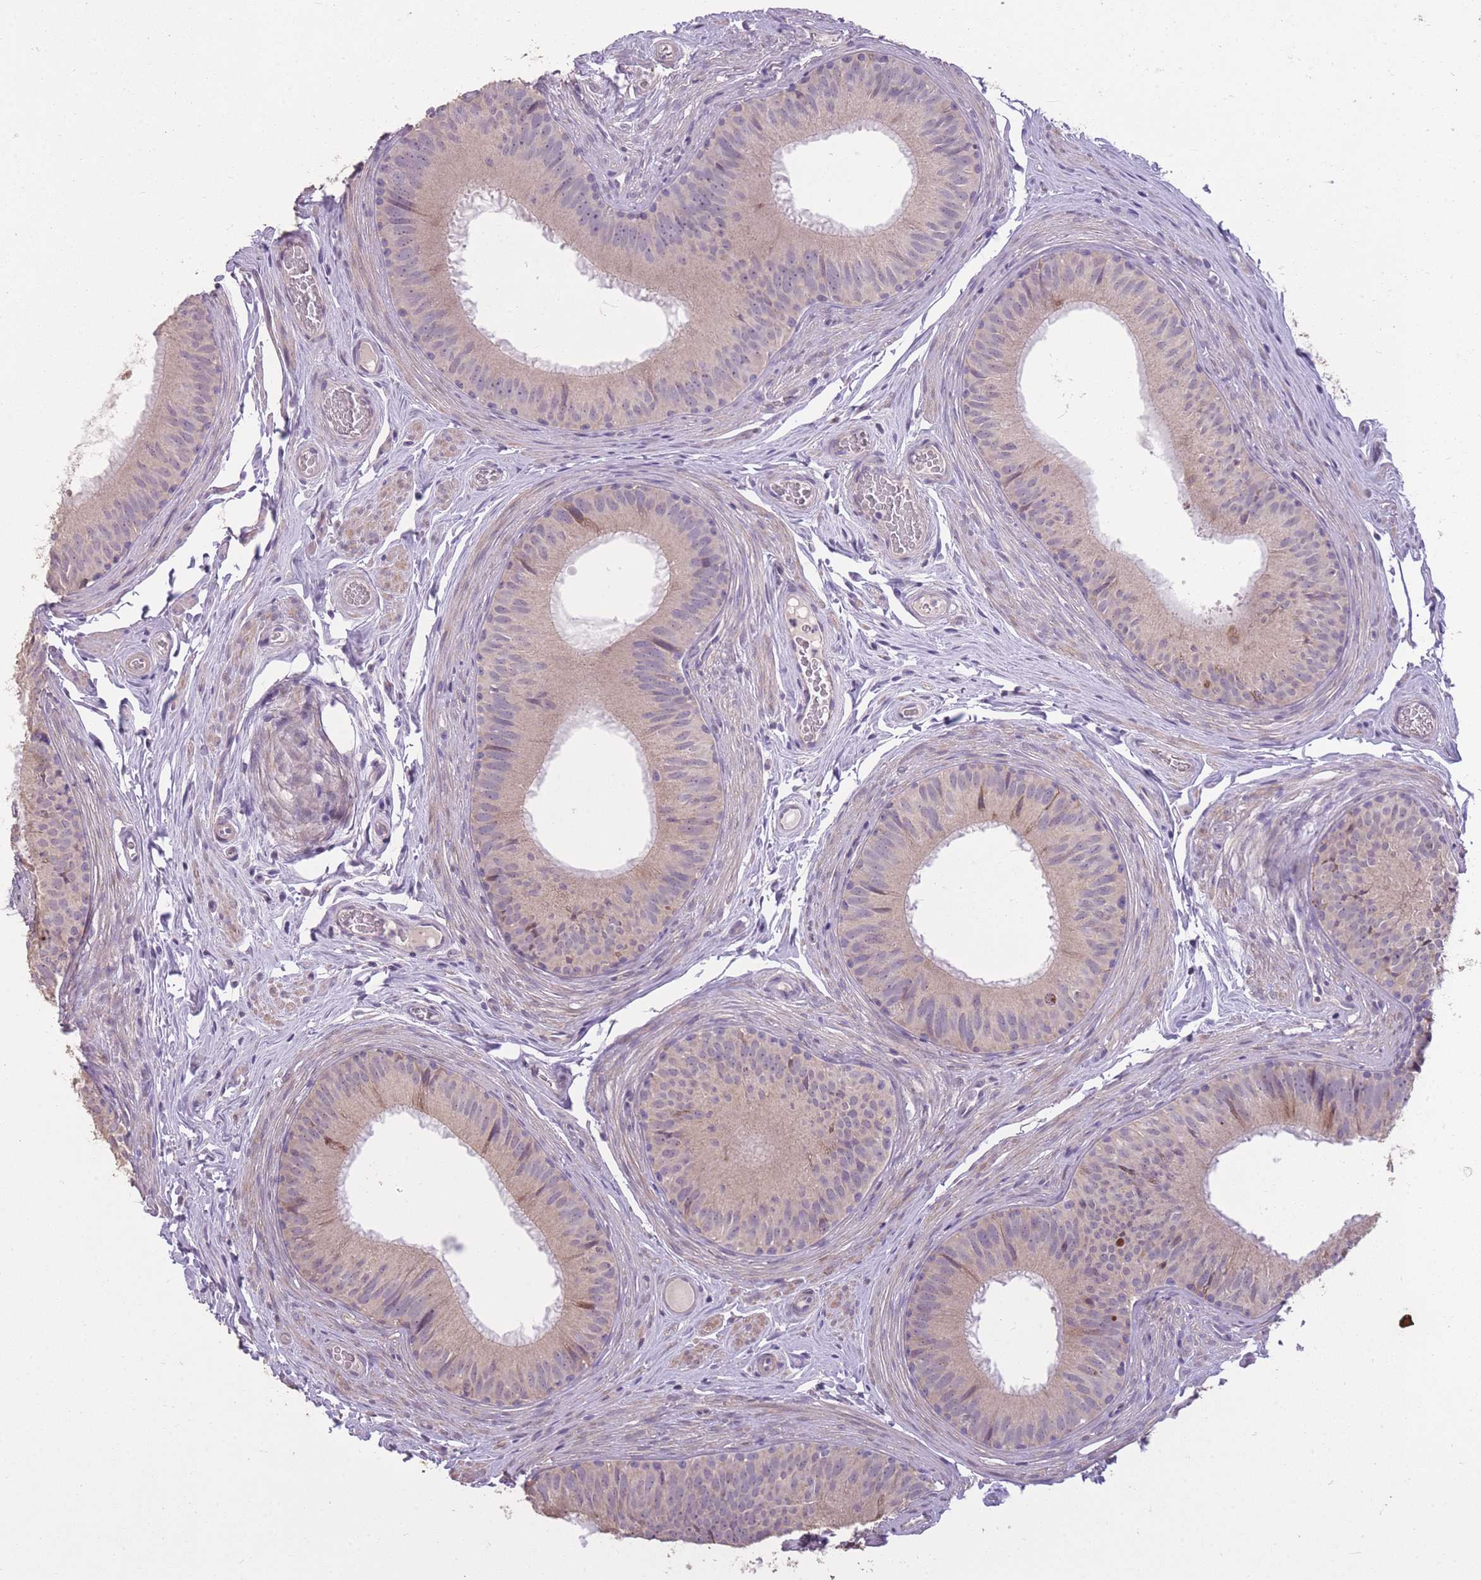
{"staining": {"intensity": "weak", "quantity": "<25%", "location": "cytoplasmic/membranous"}, "tissue": "epididymis", "cell_type": "Glandular cells", "image_type": "normal", "snomed": [{"axis": "morphology", "description": "Normal tissue, NOS"}, {"axis": "topography", "description": "Epididymis, spermatic cord, NOS"}], "caption": "Immunohistochemical staining of unremarkable human epididymis shows no significant staining in glandular cells. (Stains: DAB IHC with hematoxylin counter stain, Microscopy: brightfield microscopy at high magnification).", "gene": "ZBTB24", "patient": {"sex": "male", "age": 25}}